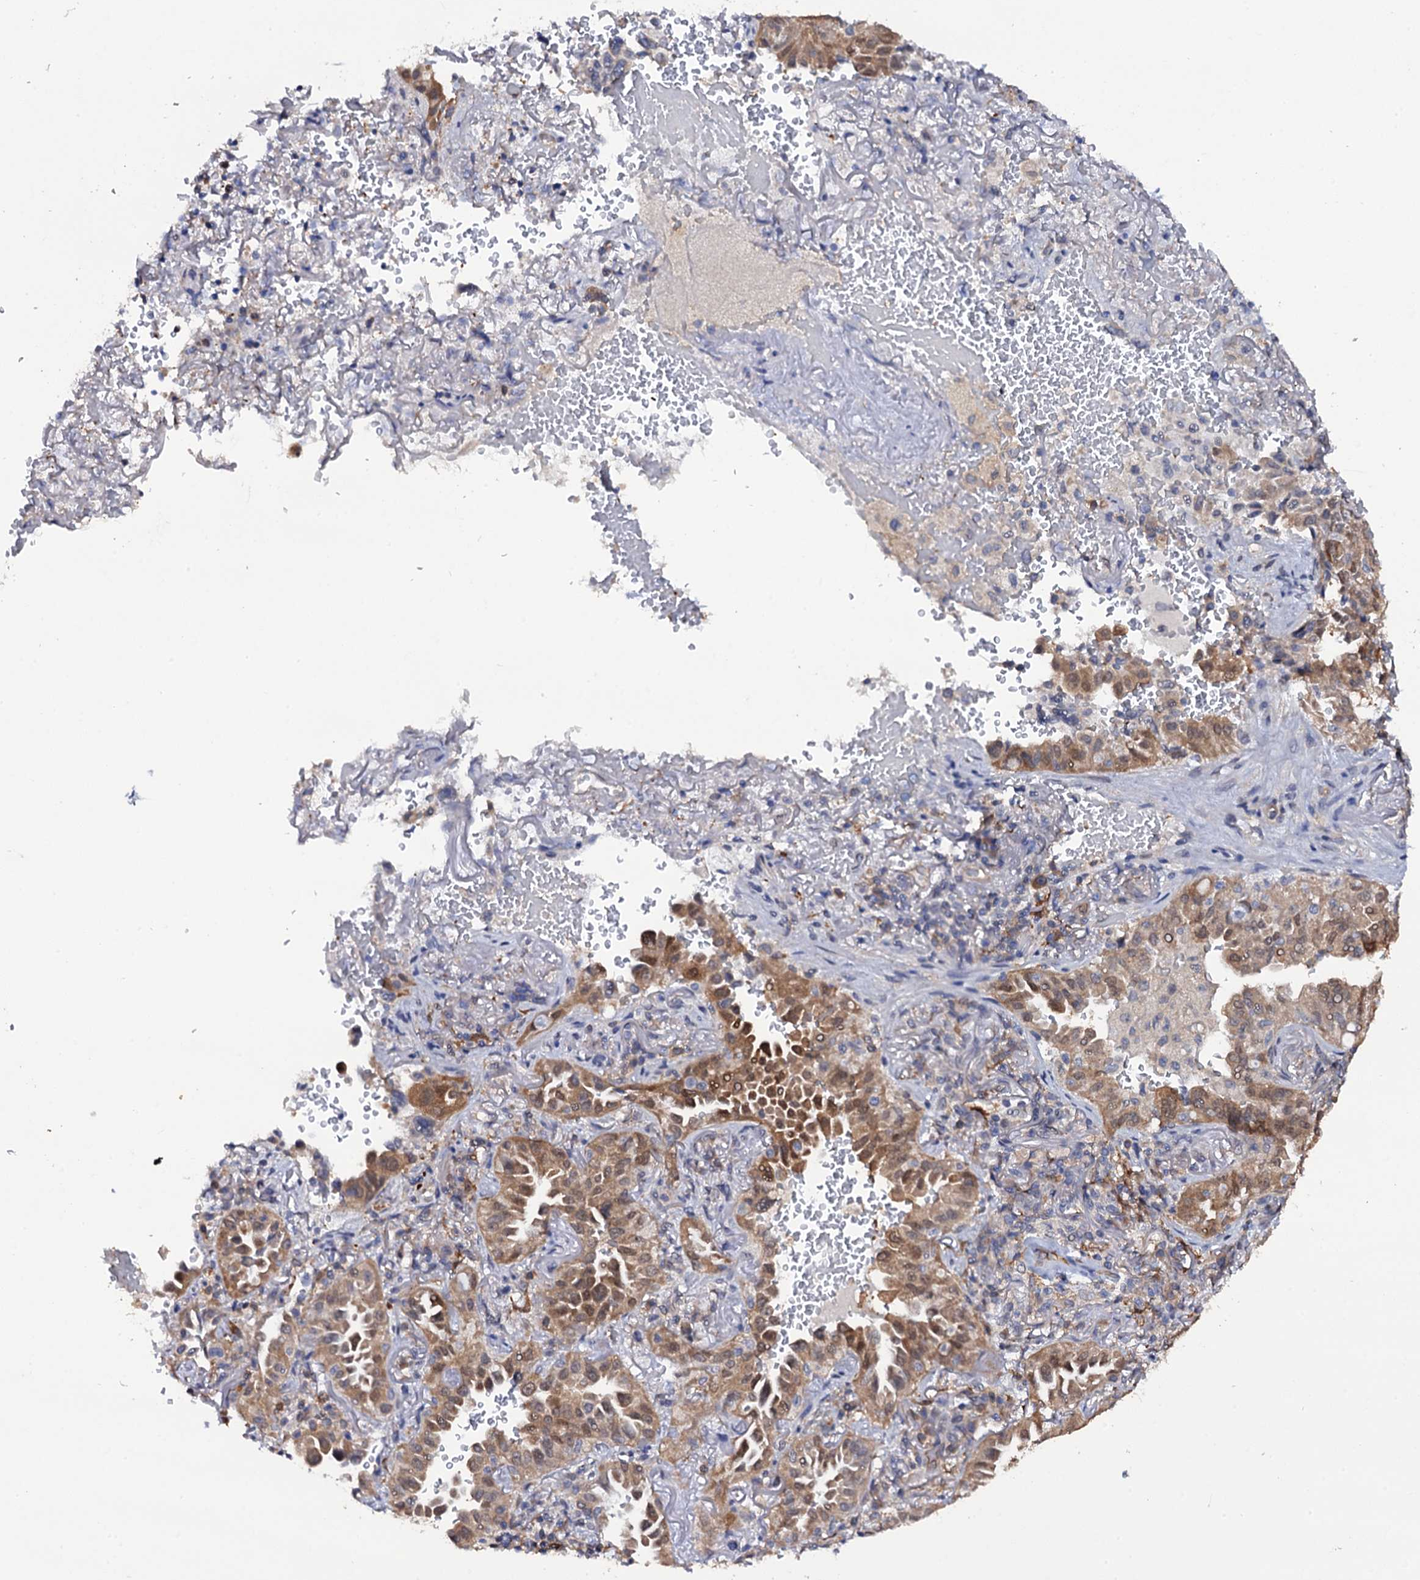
{"staining": {"intensity": "moderate", "quantity": ">75%", "location": "cytoplasmic/membranous"}, "tissue": "lung cancer", "cell_type": "Tumor cells", "image_type": "cancer", "snomed": [{"axis": "morphology", "description": "Adenocarcinoma, NOS"}, {"axis": "topography", "description": "Lung"}], "caption": "DAB immunohistochemical staining of human lung cancer shows moderate cytoplasmic/membranous protein staining in about >75% of tumor cells.", "gene": "CRYL1", "patient": {"sex": "female", "age": 69}}